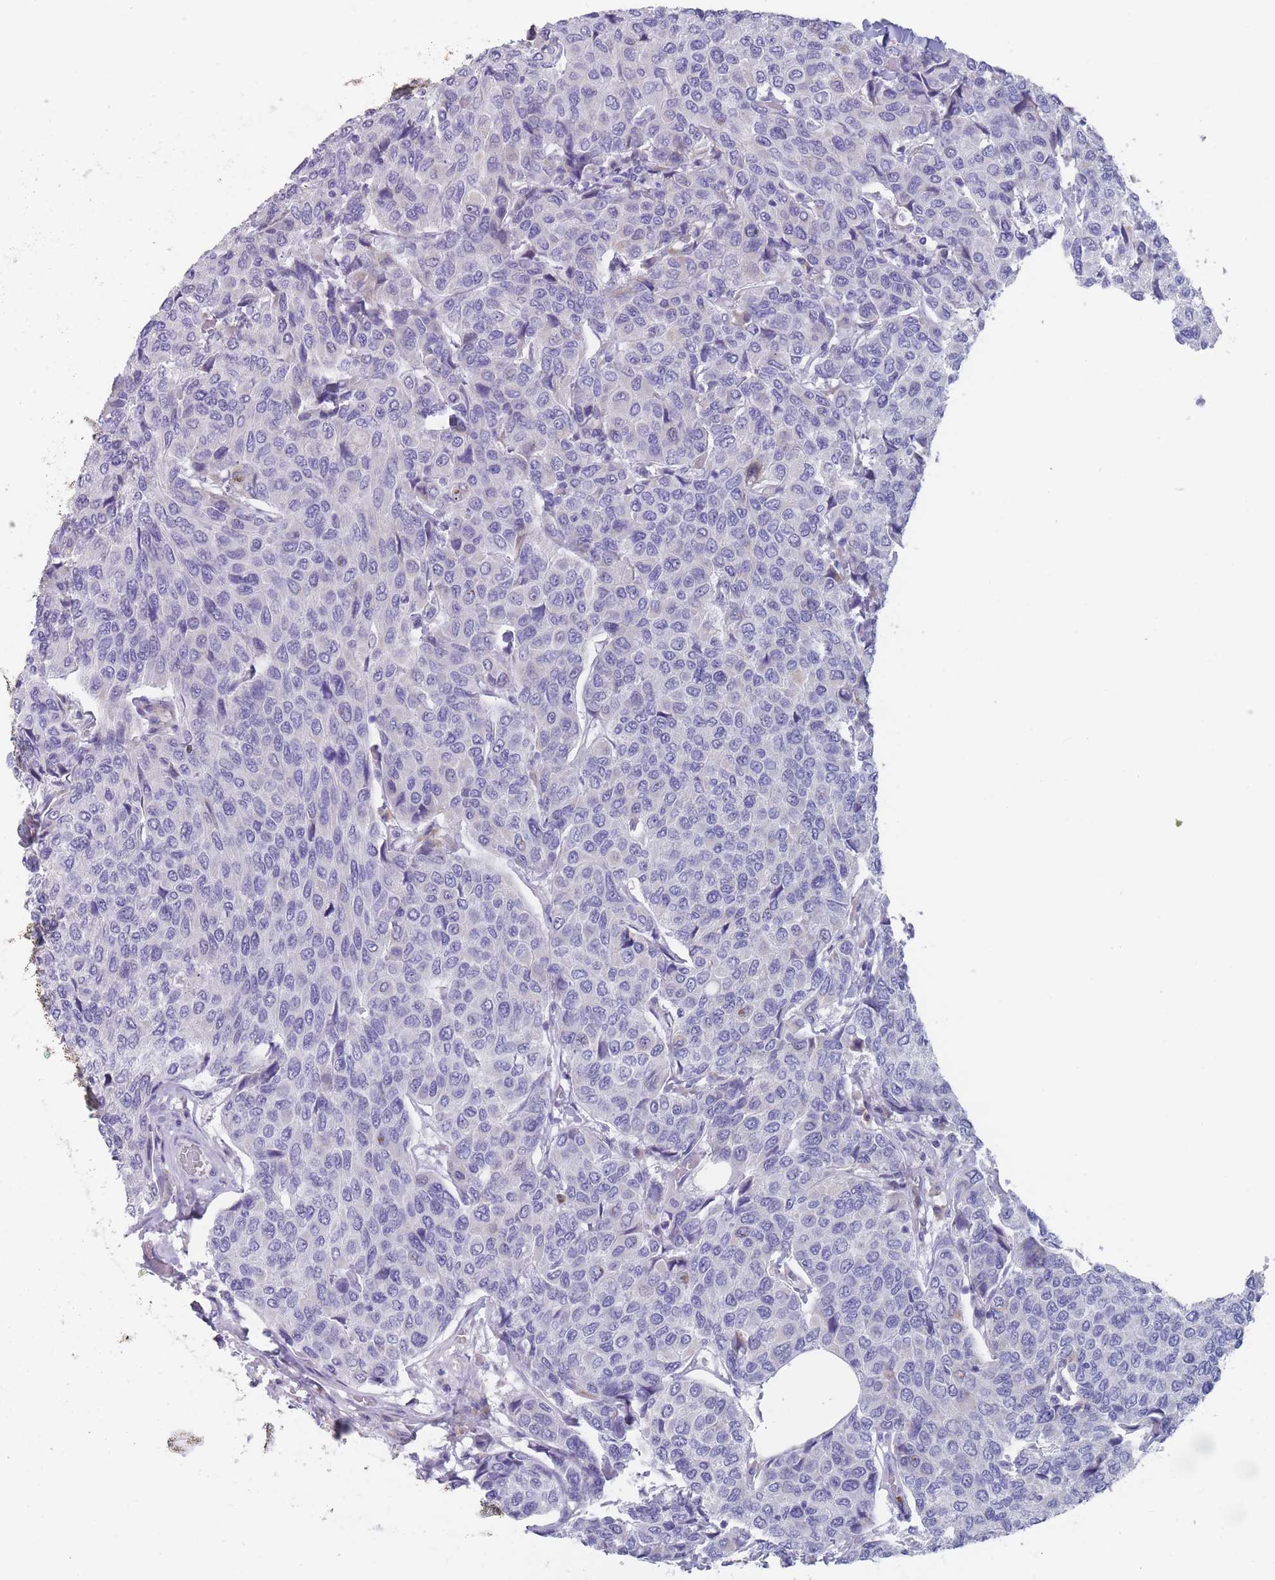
{"staining": {"intensity": "negative", "quantity": "none", "location": "none"}, "tissue": "breast cancer", "cell_type": "Tumor cells", "image_type": "cancer", "snomed": [{"axis": "morphology", "description": "Duct carcinoma"}, {"axis": "topography", "description": "Breast"}], "caption": "Tumor cells are negative for brown protein staining in intraductal carcinoma (breast).", "gene": "ST8SIA5", "patient": {"sex": "female", "age": 55}}